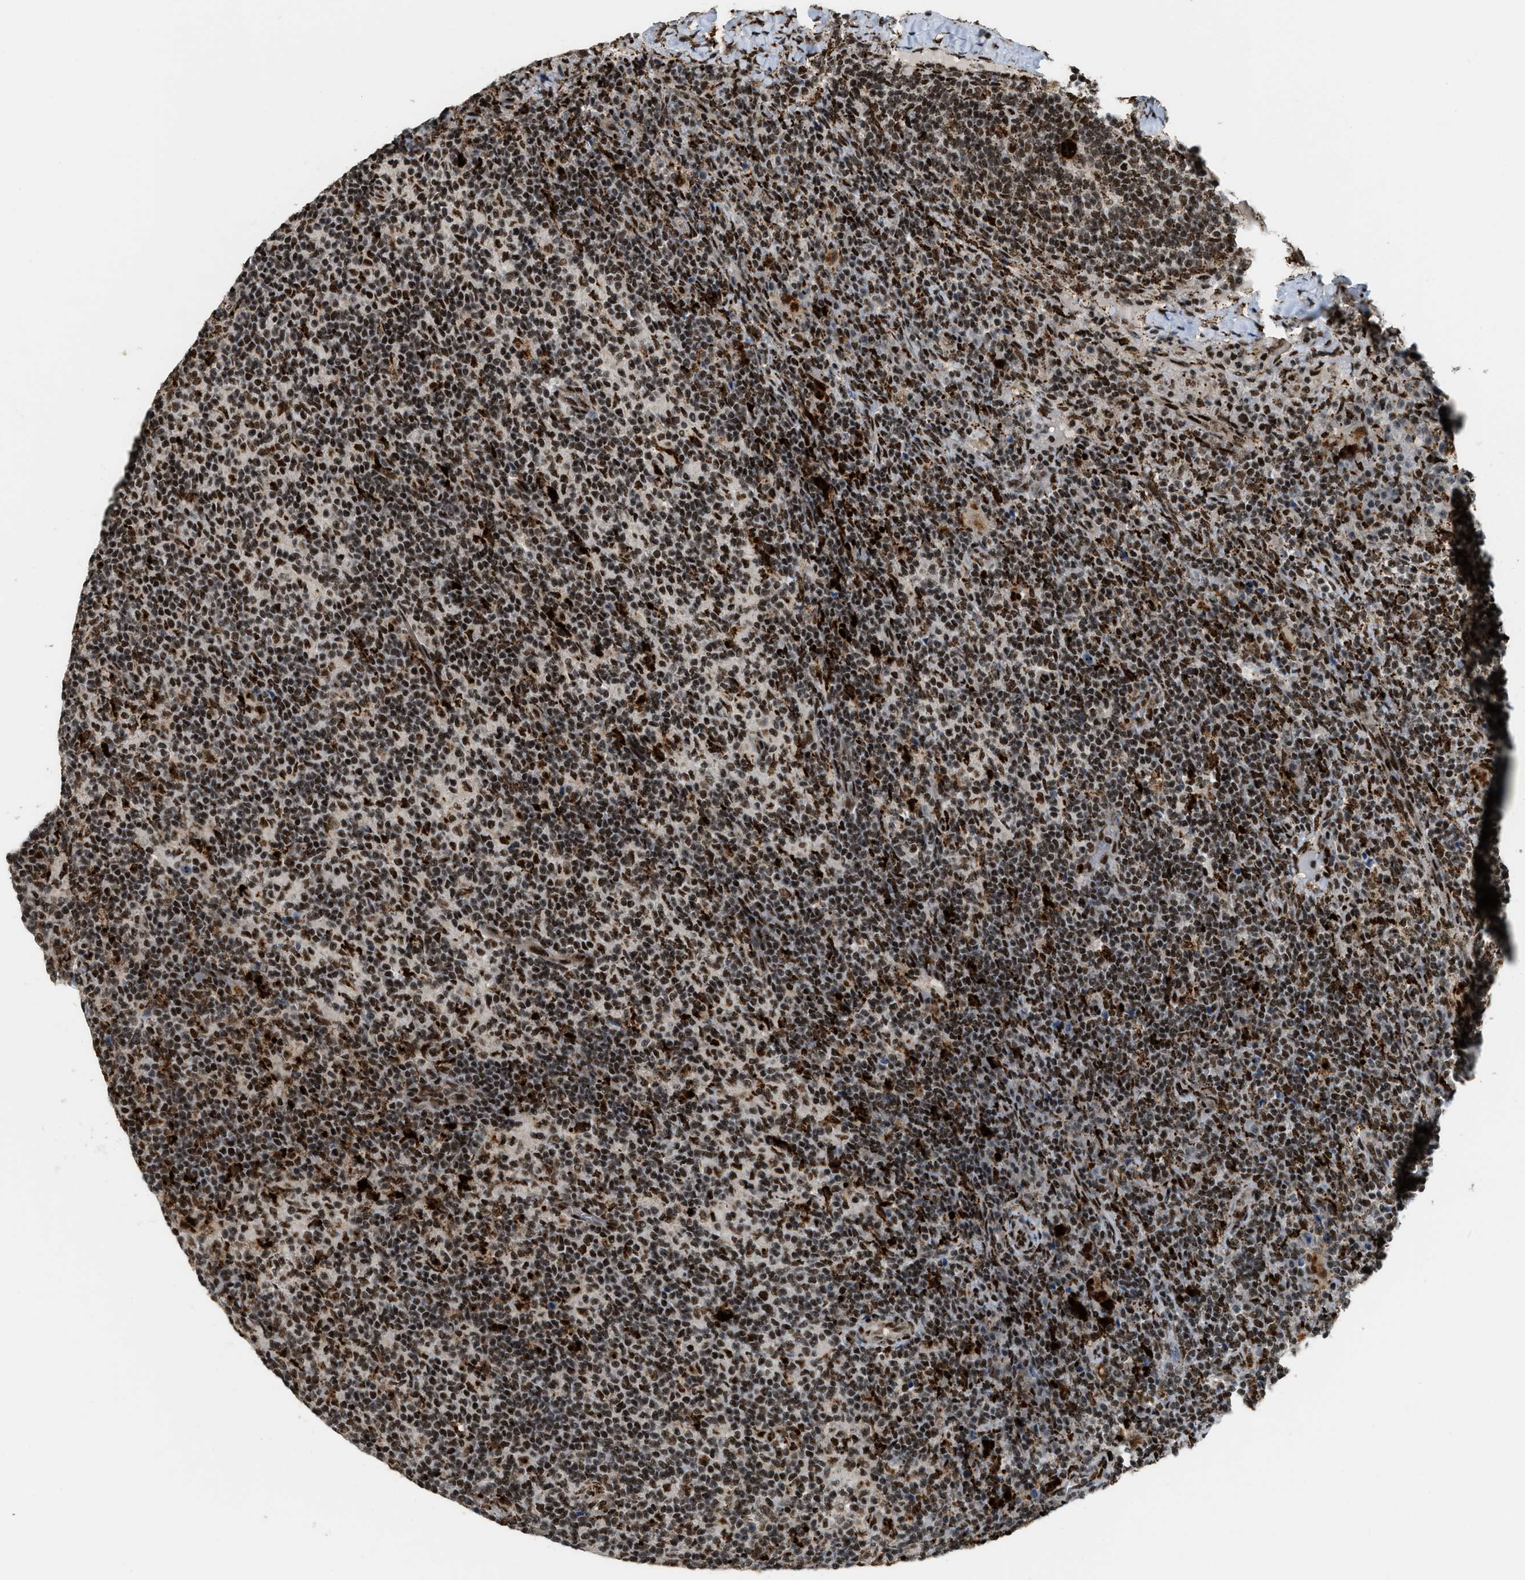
{"staining": {"intensity": "moderate", "quantity": ">75%", "location": "nuclear"}, "tissue": "lymph node", "cell_type": "Germinal center cells", "image_type": "normal", "snomed": [{"axis": "morphology", "description": "Normal tissue, NOS"}, {"axis": "morphology", "description": "Inflammation, NOS"}, {"axis": "topography", "description": "Lymph node"}], "caption": "A brown stain highlights moderate nuclear staining of a protein in germinal center cells of unremarkable human lymph node.", "gene": "NUMA1", "patient": {"sex": "male", "age": 55}}